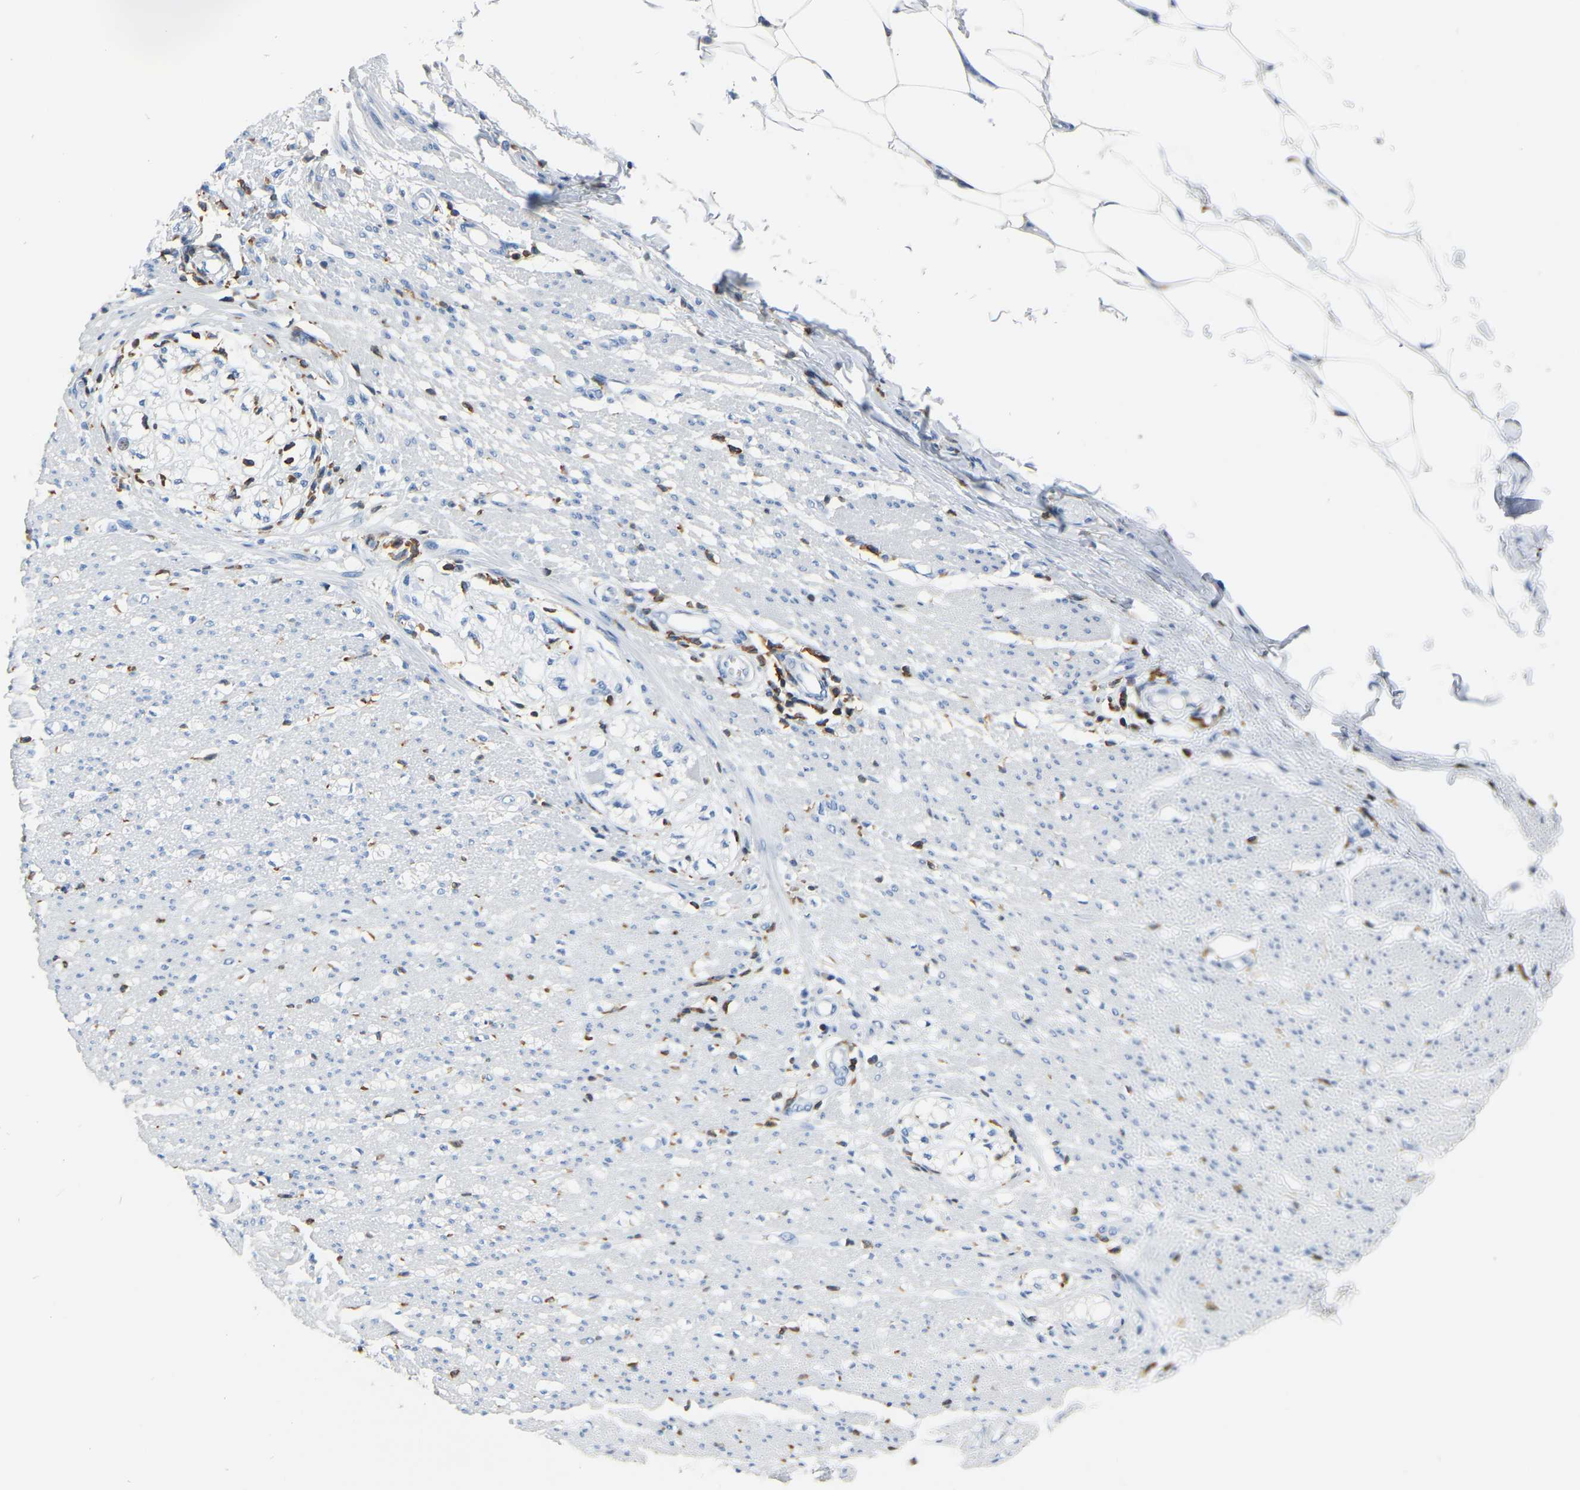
{"staining": {"intensity": "negative", "quantity": "none", "location": "none"}, "tissue": "smooth muscle", "cell_type": "Smooth muscle cells", "image_type": "normal", "snomed": [{"axis": "morphology", "description": "Normal tissue, NOS"}, {"axis": "morphology", "description": "Adenocarcinoma, NOS"}, {"axis": "topography", "description": "Colon"}, {"axis": "topography", "description": "Peripheral nerve tissue"}], "caption": "A high-resolution photomicrograph shows IHC staining of unremarkable smooth muscle, which demonstrates no significant expression in smooth muscle cells. (DAB (3,3'-diaminobenzidine) immunohistochemistry with hematoxylin counter stain).", "gene": "ARHGAP45", "patient": {"sex": "male", "age": 14}}